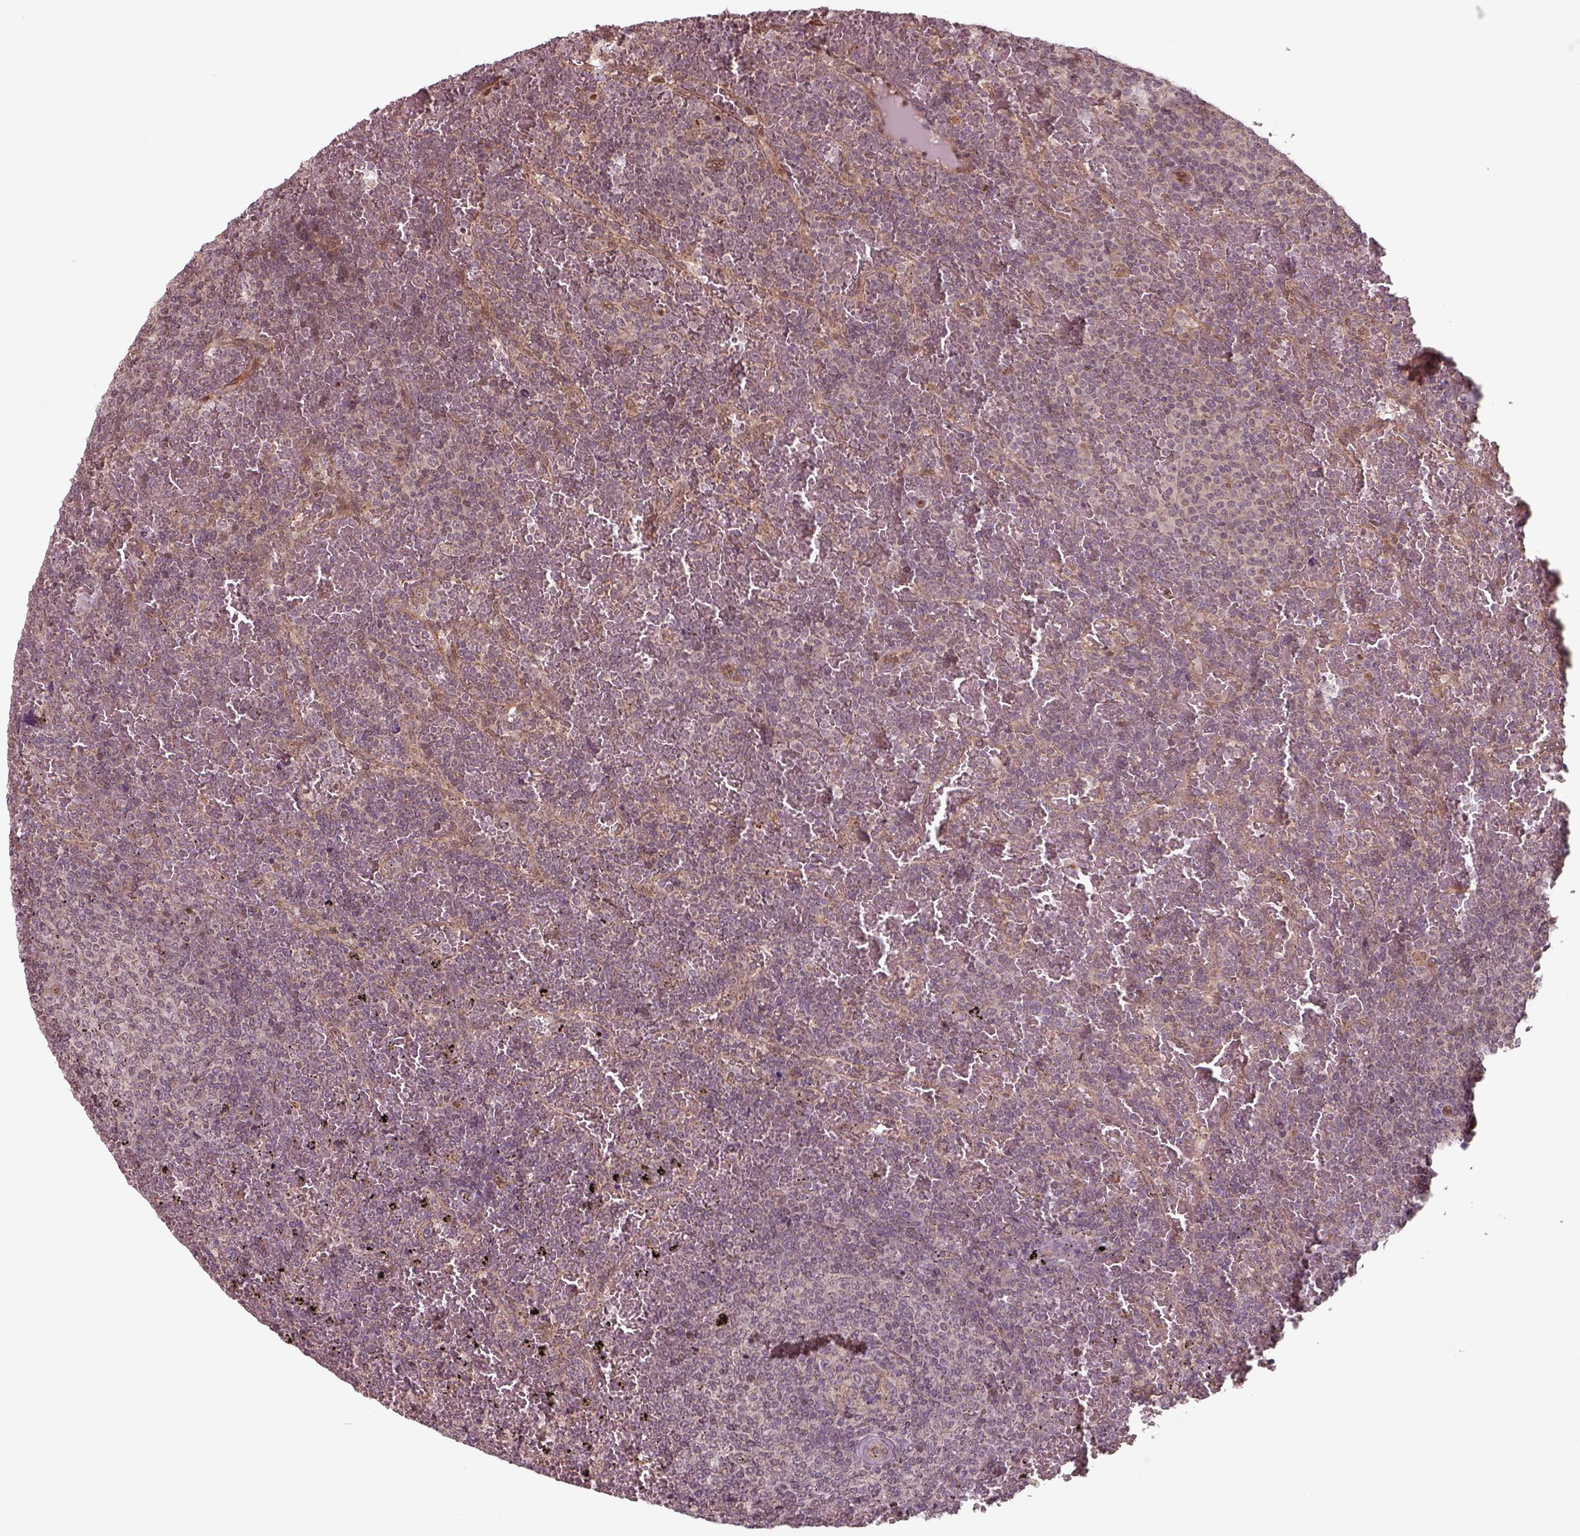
{"staining": {"intensity": "negative", "quantity": "none", "location": "none"}, "tissue": "lymphoma", "cell_type": "Tumor cells", "image_type": "cancer", "snomed": [{"axis": "morphology", "description": "Malignant lymphoma, non-Hodgkin's type, Low grade"}, {"axis": "topography", "description": "Spleen"}], "caption": "Immunohistochemistry (IHC) image of lymphoma stained for a protein (brown), which shows no expression in tumor cells. The staining was performed using DAB to visualize the protein expression in brown, while the nuclei were stained in blue with hematoxylin (Magnification: 20x).", "gene": "CHMP3", "patient": {"sex": "female", "age": 77}}